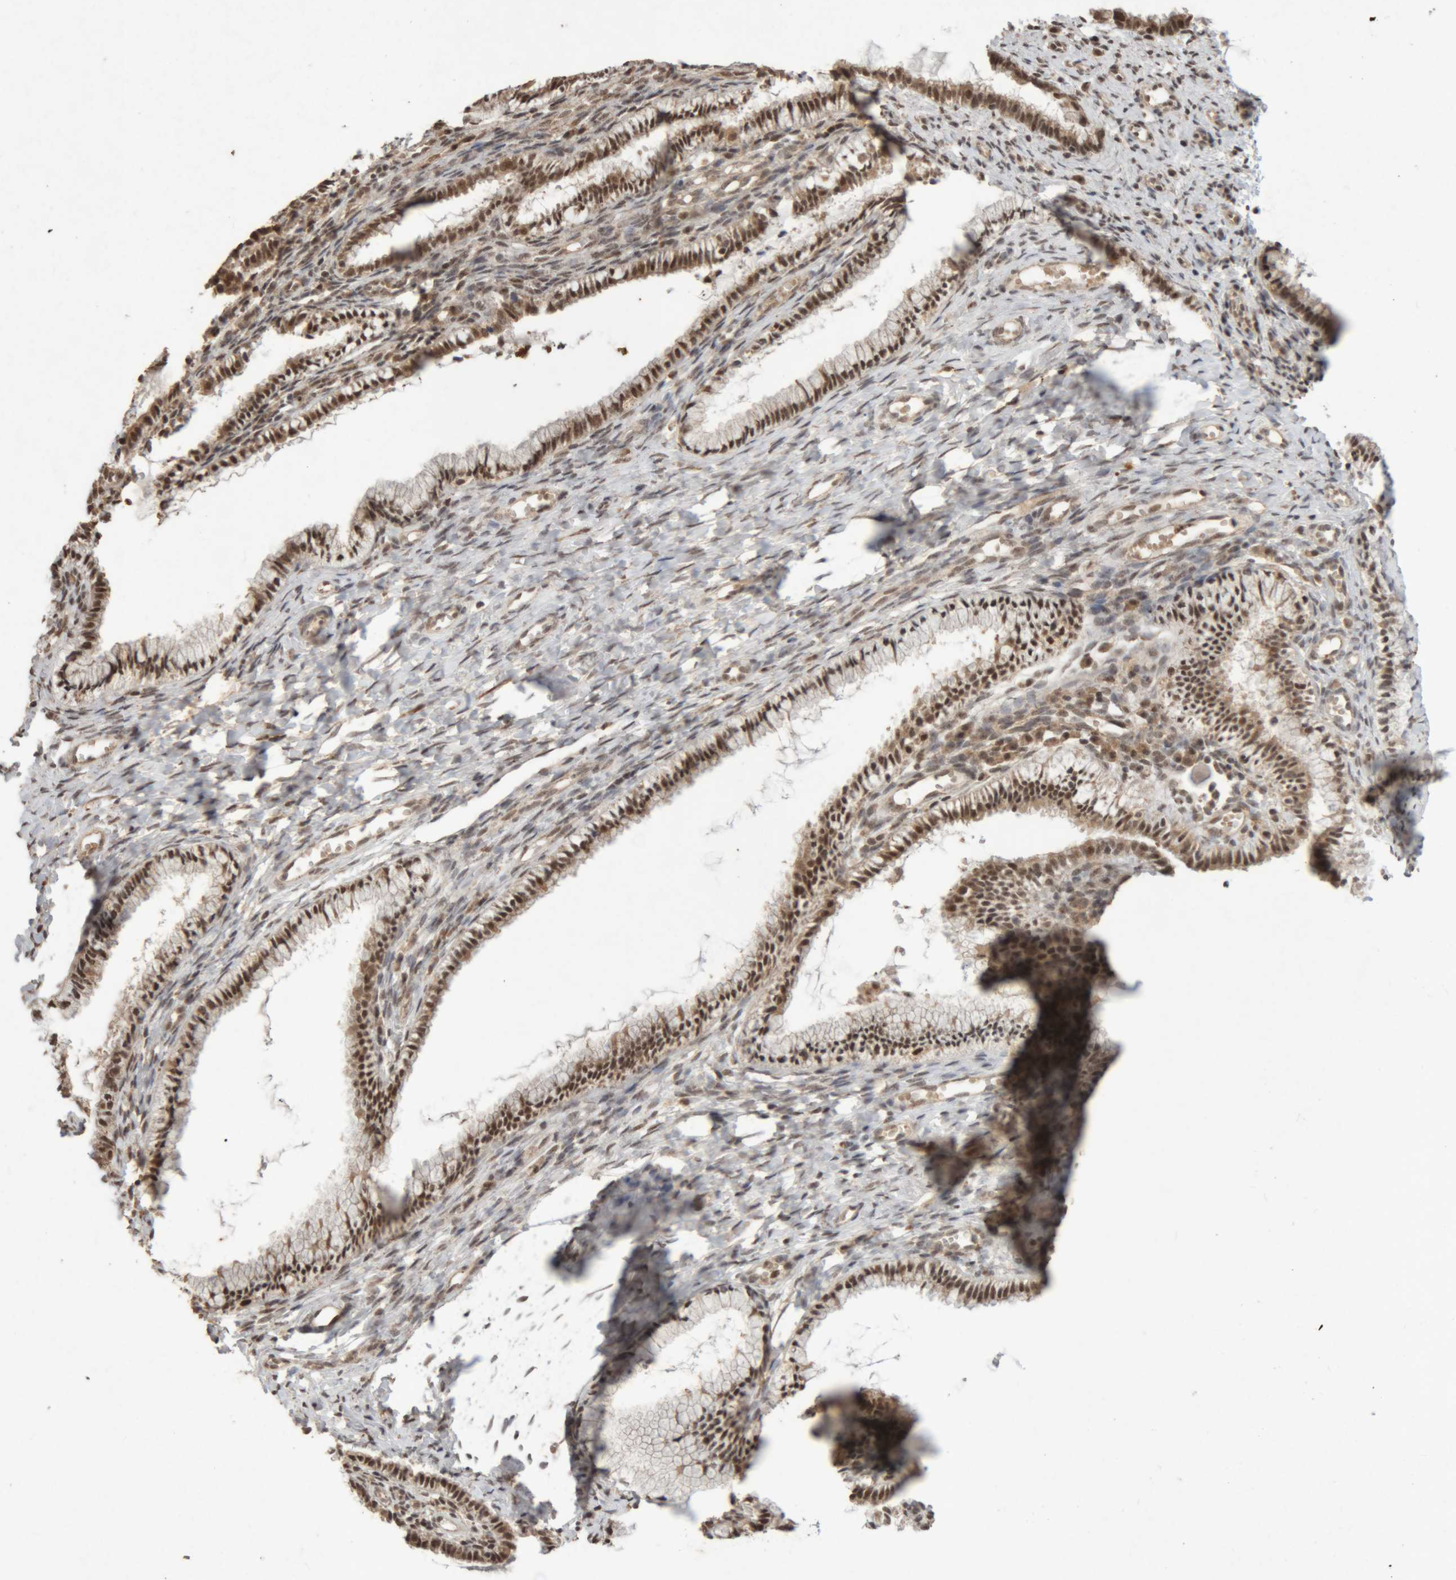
{"staining": {"intensity": "strong", "quantity": ">75%", "location": "cytoplasmic/membranous,nuclear"}, "tissue": "cervix", "cell_type": "Glandular cells", "image_type": "normal", "snomed": [{"axis": "morphology", "description": "Normal tissue, NOS"}, {"axis": "topography", "description": "Cervix"}], "caption": "A brown stain labels strong cytoplasmic/membranous,nuclear staining of a protein in glandular cells of normal human cervix.", "gene": "KEAP1", "patient": {"sex": "female", "age": 27}}